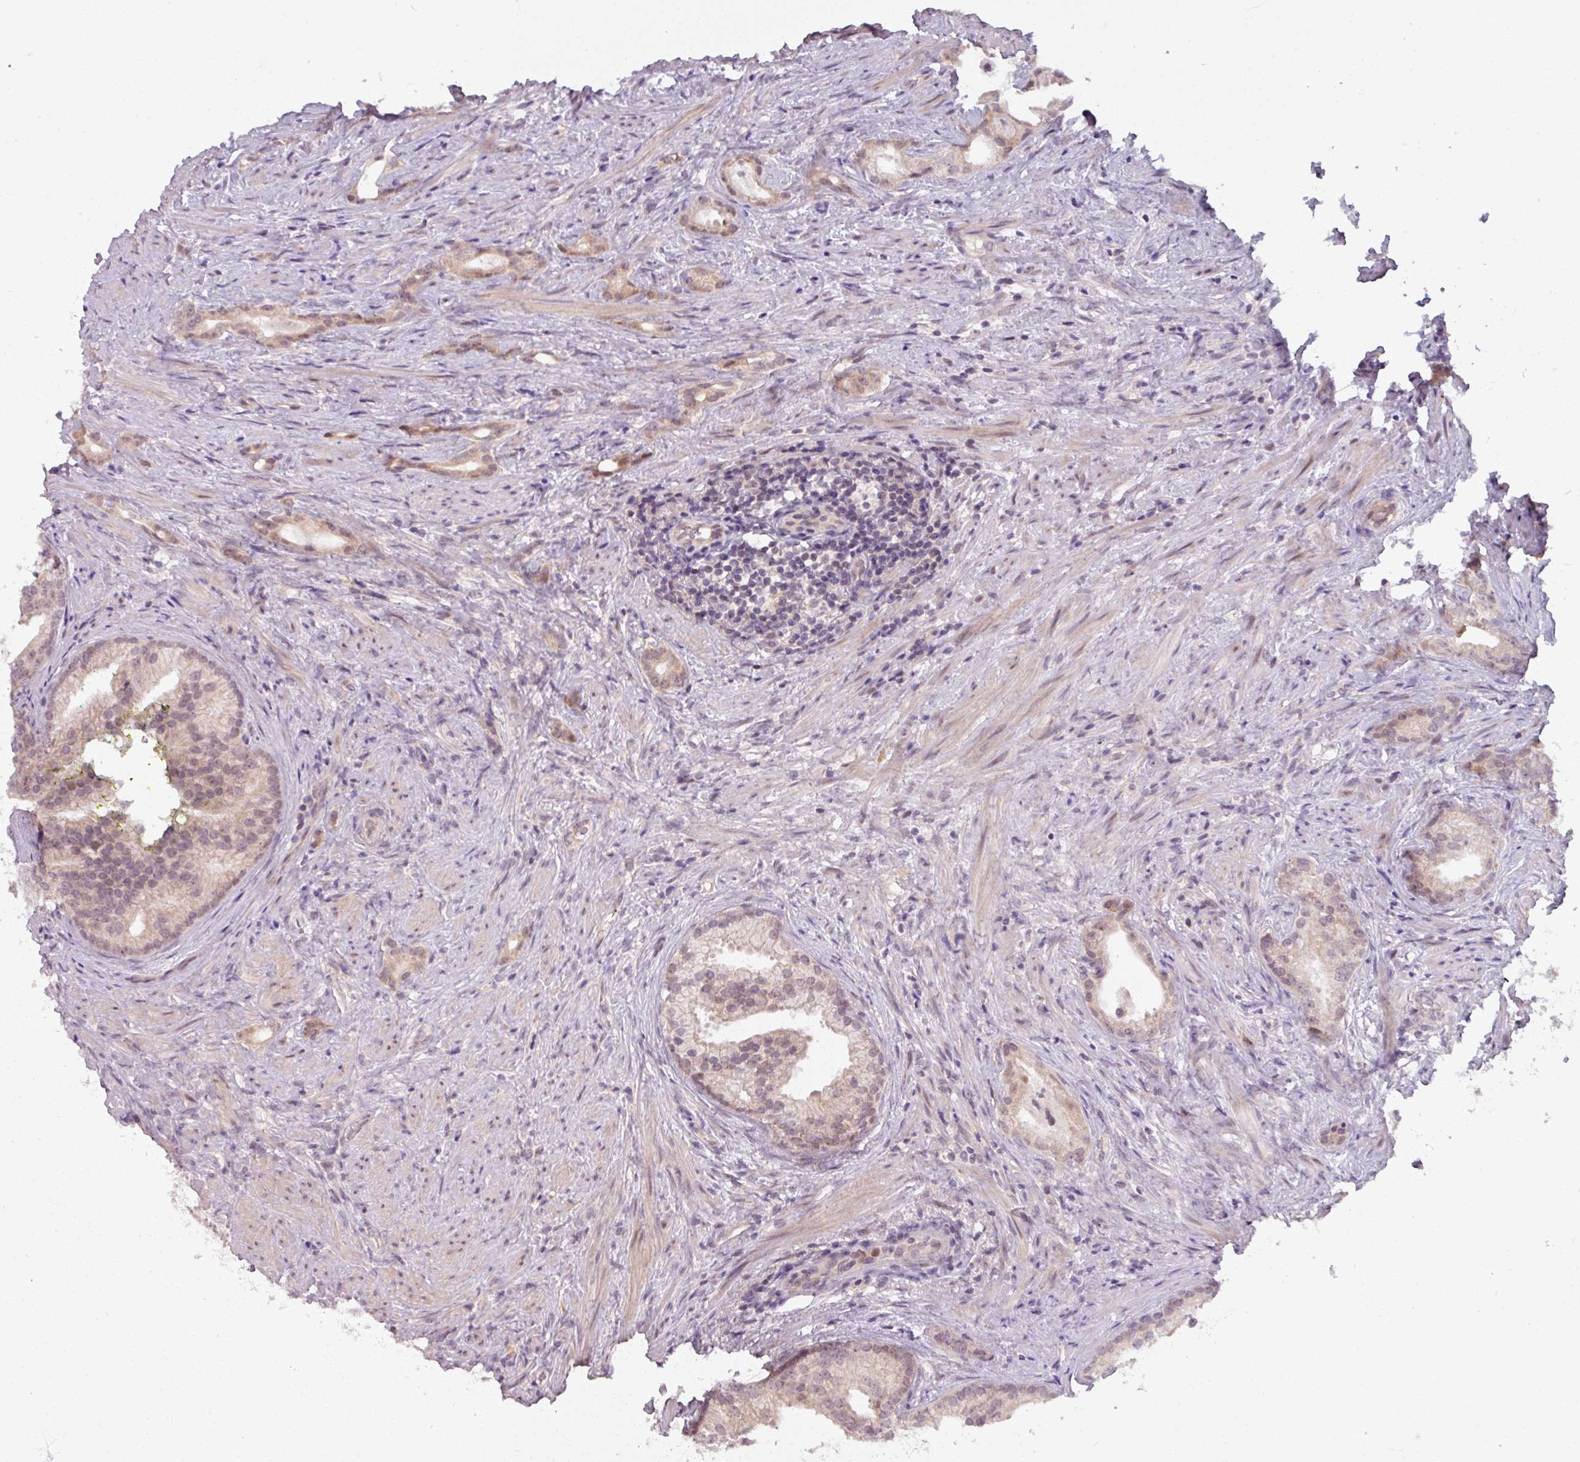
{"staining": {"intensity": "weak", "quantity": "<25%", "location": "cytoplasmic/membranous,nuclear"}, "tissue": "prostate cancer", "cell_type": "Tumor cells", "image_type": "cancer", "snomed": [{"axis": "morphology", "description": "Adenocarcinoma, Low grade"}, {"axis": "topography", "description": "Prostate"}], "caption": "Adenocarcinoma (low-grade) (prostate) was stained to show a protein in brown. There is no significant expression in tumor cells. Brightfield microscopy of immunohistochemistry (IHC) stained with DAB (brown) and hematoxylin (blue), captured at high magnification.", "gene": "OGFOD3", "patient": {"sex": "male", "age": 71}}